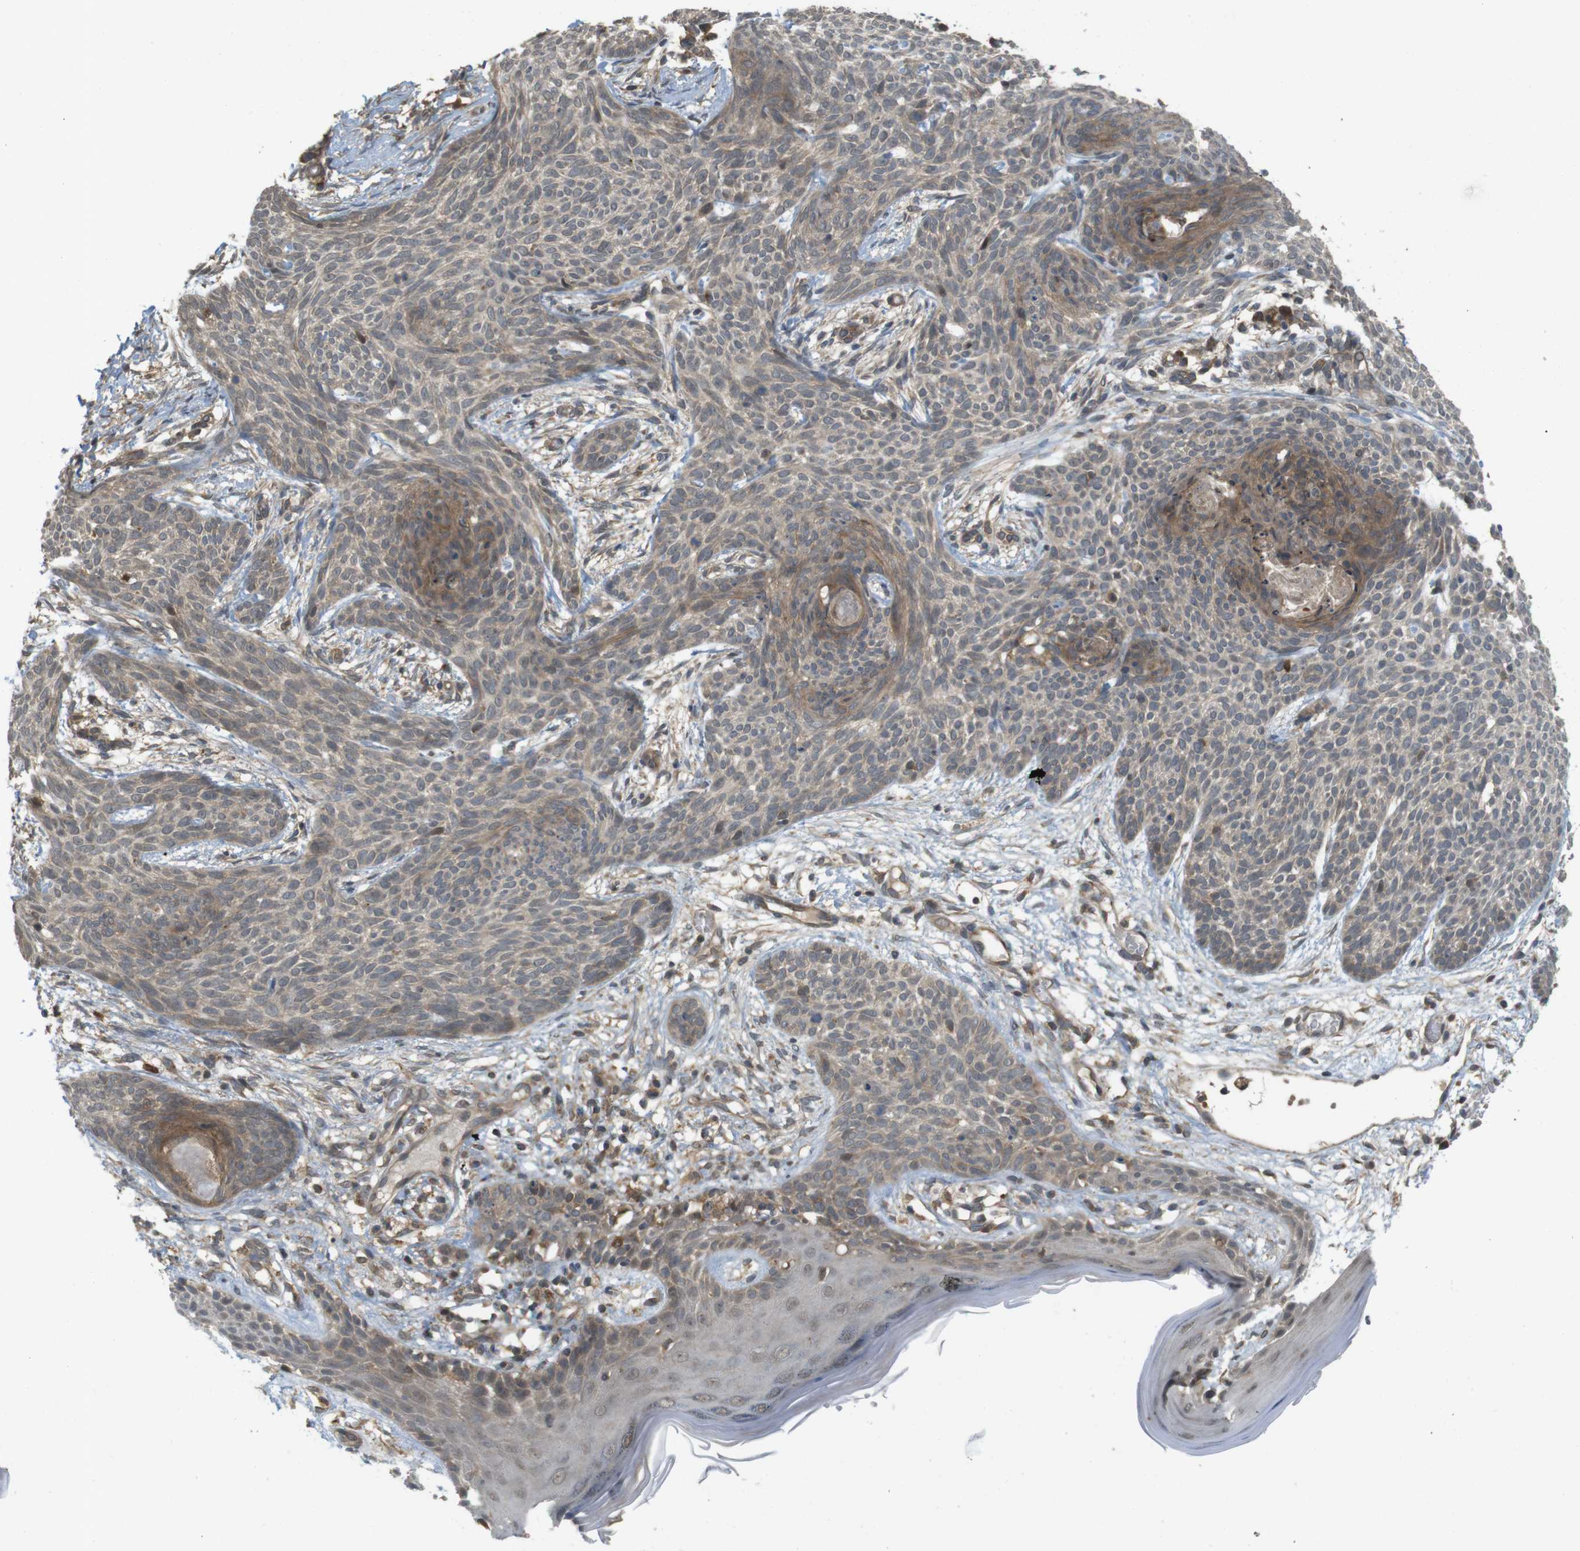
{"staining": {"intensity": "moderate", "quantity": ">75%", "location": "cytoplasmic/membranous"}, "tissue": "skin cancer", "cell_type": "Tumor cells", "image_type": "cancer", "snomed": [{"axis": "morphology", "description": "Basal cell carcinoma"}, {"axis": "topography", "description": "Skin"}], "caption": "A brown stain labels moderate cytoplasmic/membranous staining of a protein in skin cancer (basal cell carcinoma) tumor cells. (Brightfield microscopy of DAB IHC at high magnification).", "gene": "RNF130", "patient": {"sex": "female", "age": 59}}